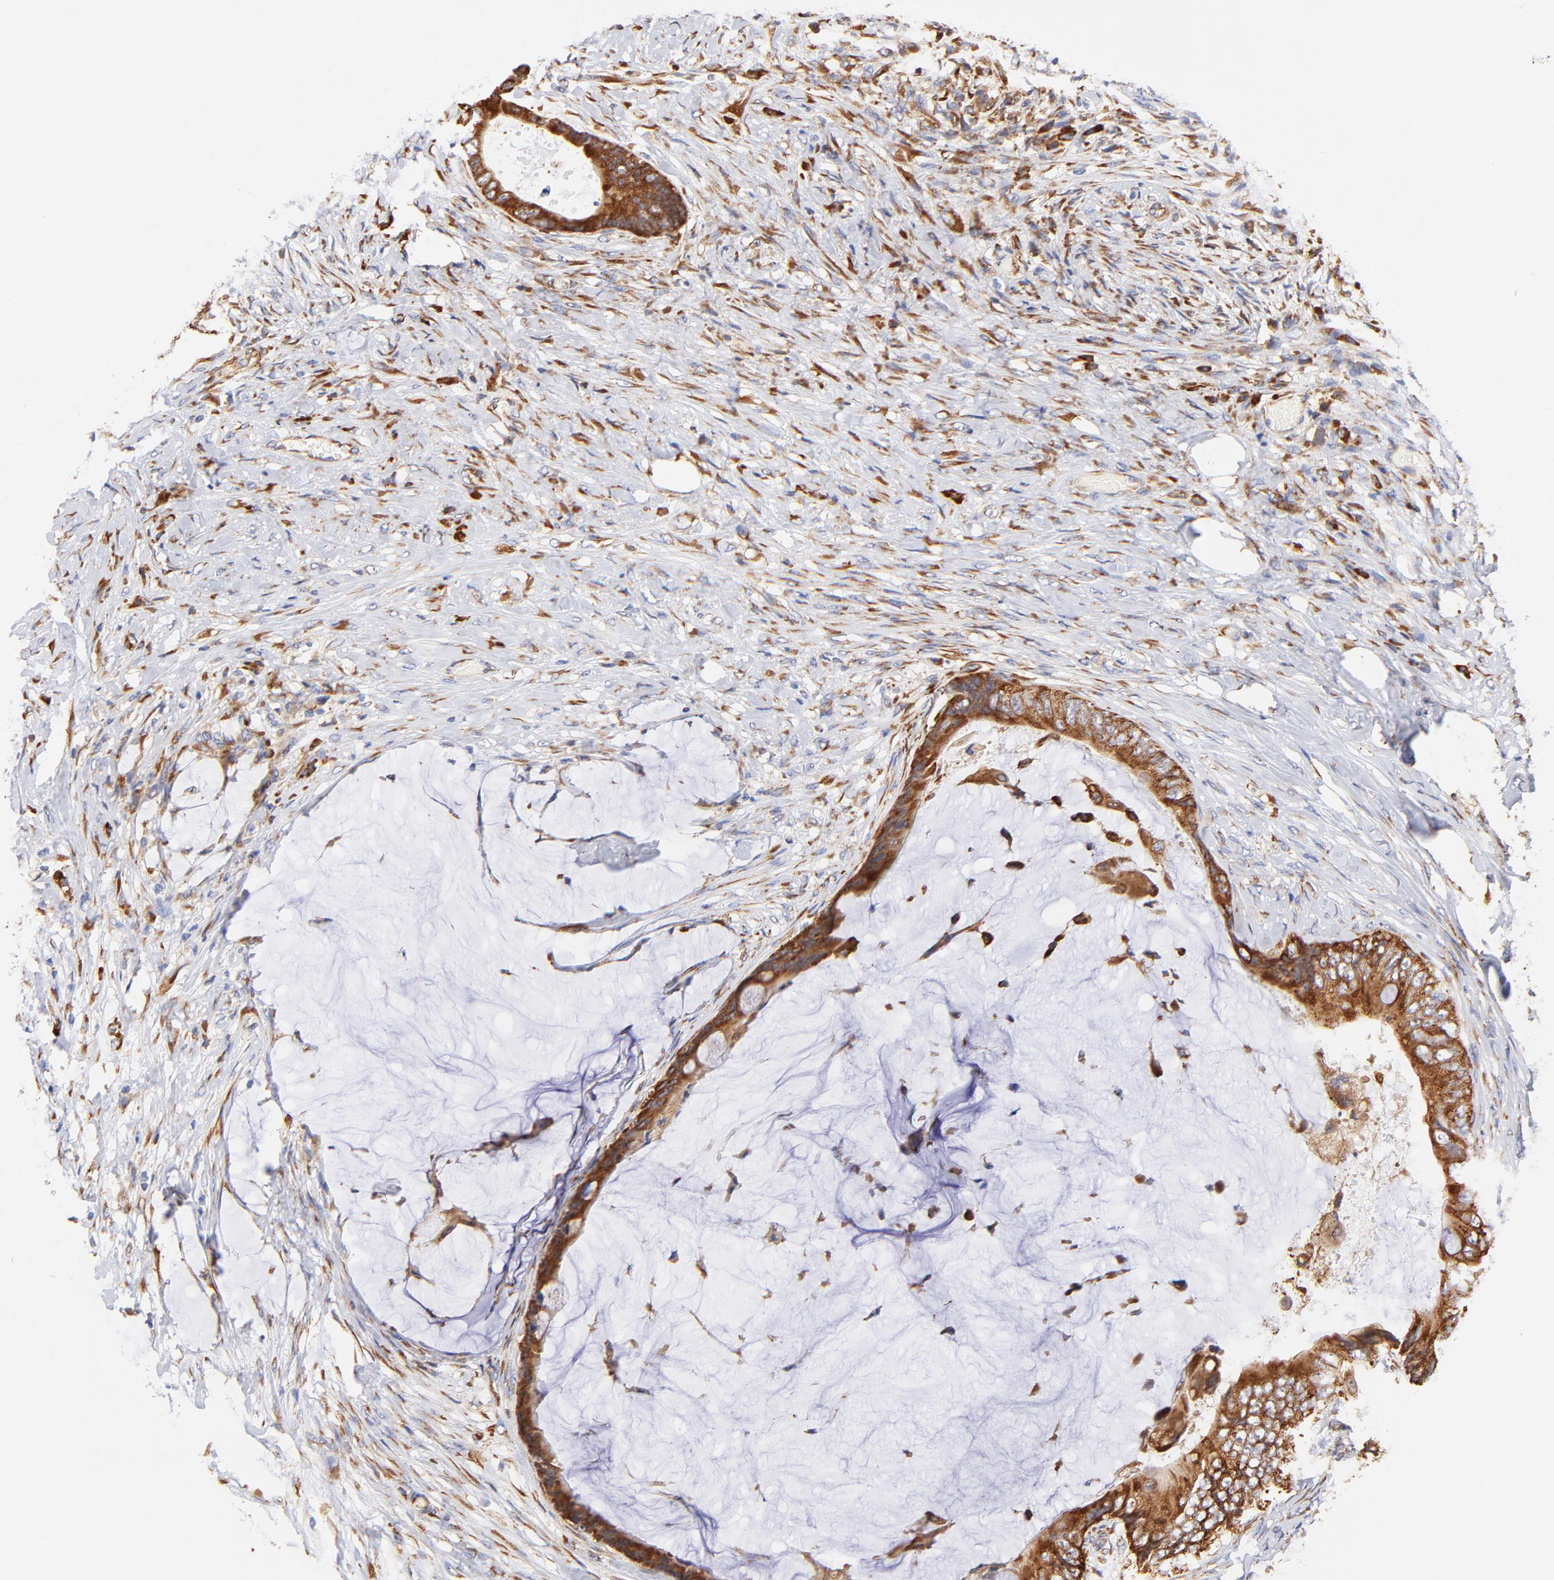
{"staining": {"intensity": "strong", "quantity": ">75%", "location": "cytoplasmic/membranous"}, "tissue": "colorectal cancer", "cell_type": "Tumor cells", "image_type": "cancer", "snomed": [{"axis": "morphology", "description": "Normal tissue, NOS"}, {"axis": "morphology", "description": "Adenocarcinoma, NOS"}, {"axis": "topography", "description": "Rectum"}, {"axis": "topography", "description": "Peripheral nerve tissue"}], "caption": "Protein expression analysis of adenocarcinoma (colorectal) displays strong cytoplasmic/membranous expression in approximately >75% of tumor cells.", "gene": "RPL27", "patient": {"sex": "female", "age": 77}}